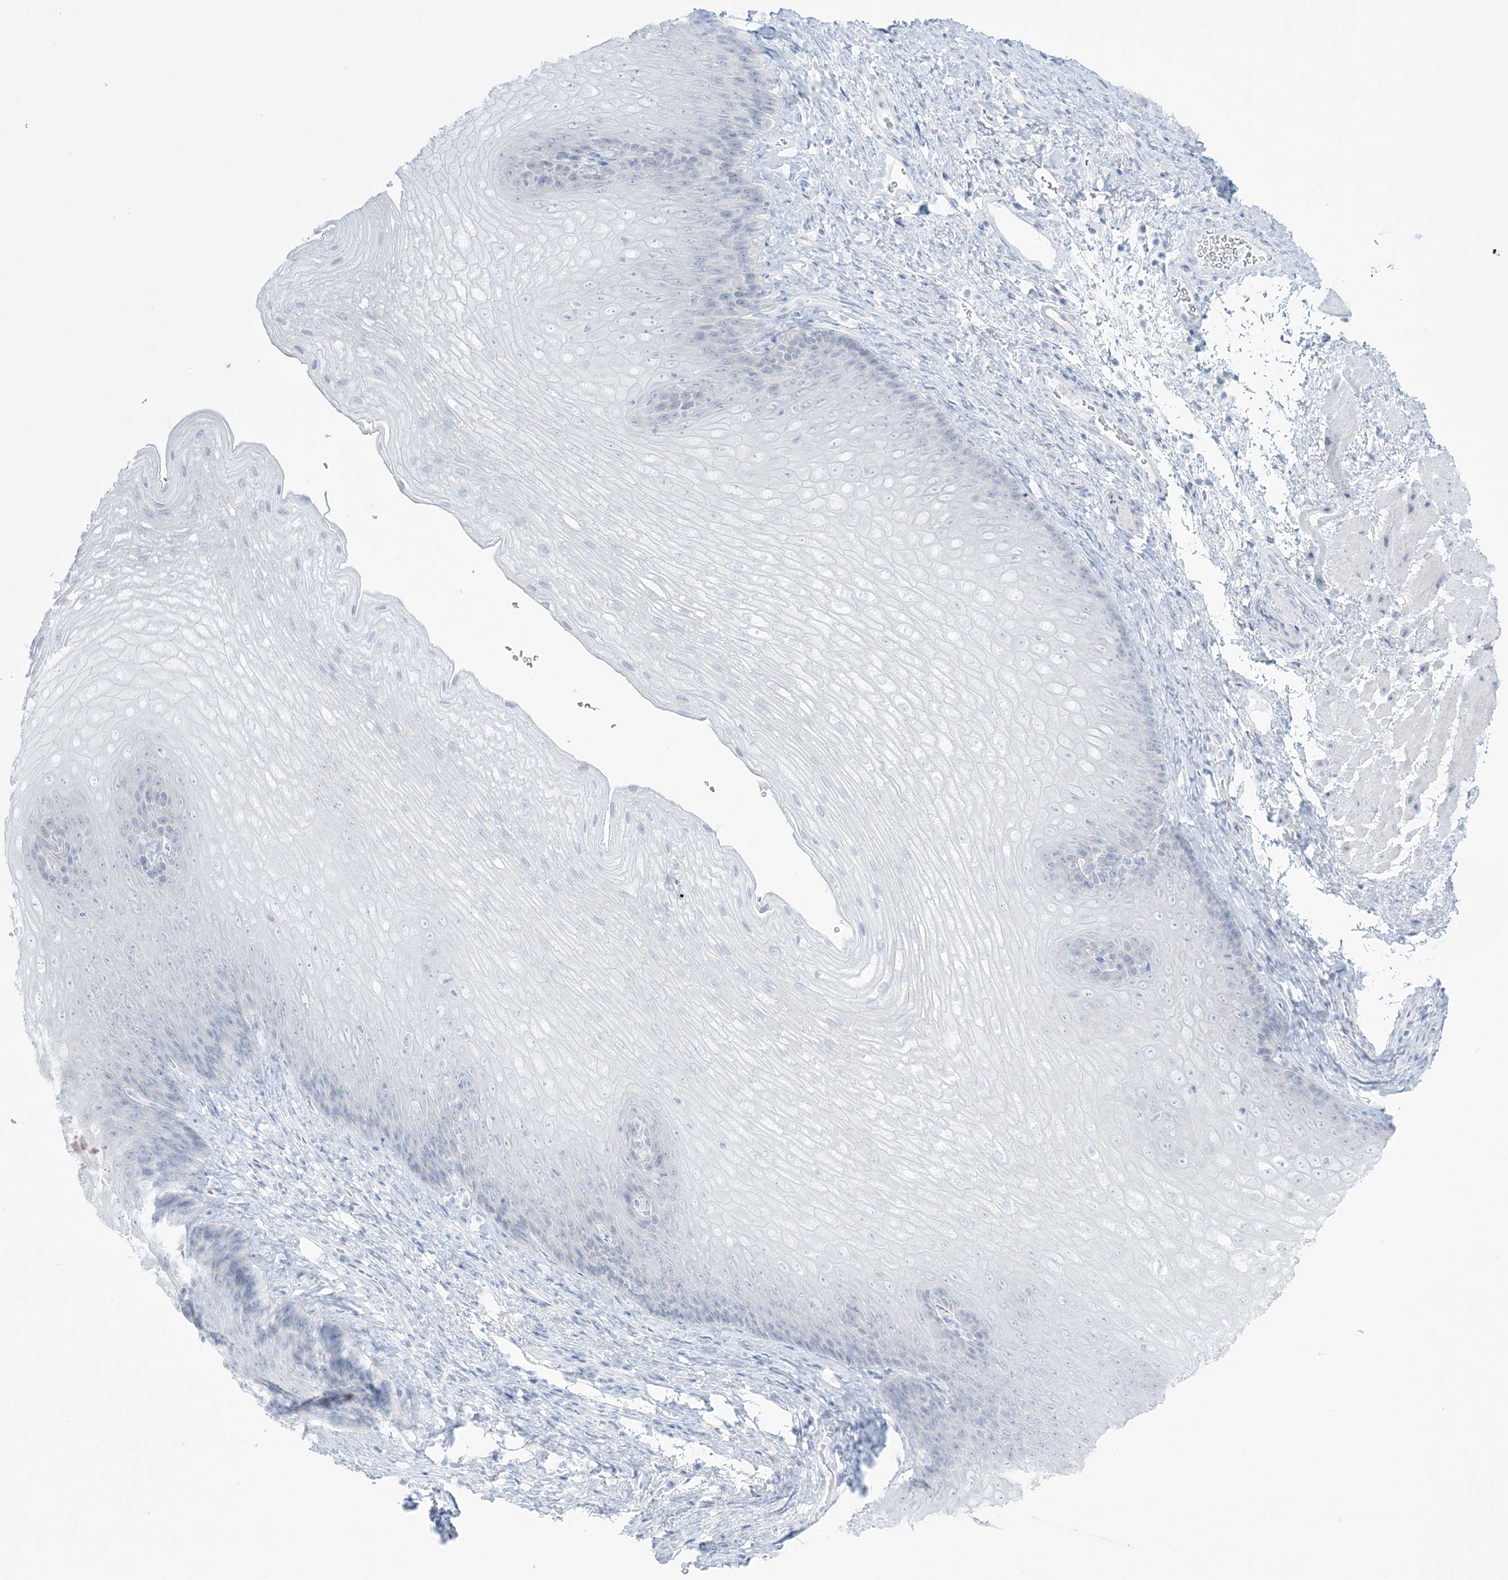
{"staining": {"intensity": "negative", "quantity": "none", "location": "none"}, "tissue": "esophagus", "cell_type": "Squamous epithelial cells", "image_type": "normal", "snomed": [{"axis": "morphology", "description": "Normal tissue, NOS"}, {"axis": "topography", "description": "Esophagus"}], "caption": "There is no significant expression in squamous epithelial cells of esophagus. (DAB (3,3'-diaminobenzidine) immunohistochemistry, high magnification).", "gene": "AGXT", "patient": {"sex": "female", "age": 66}}